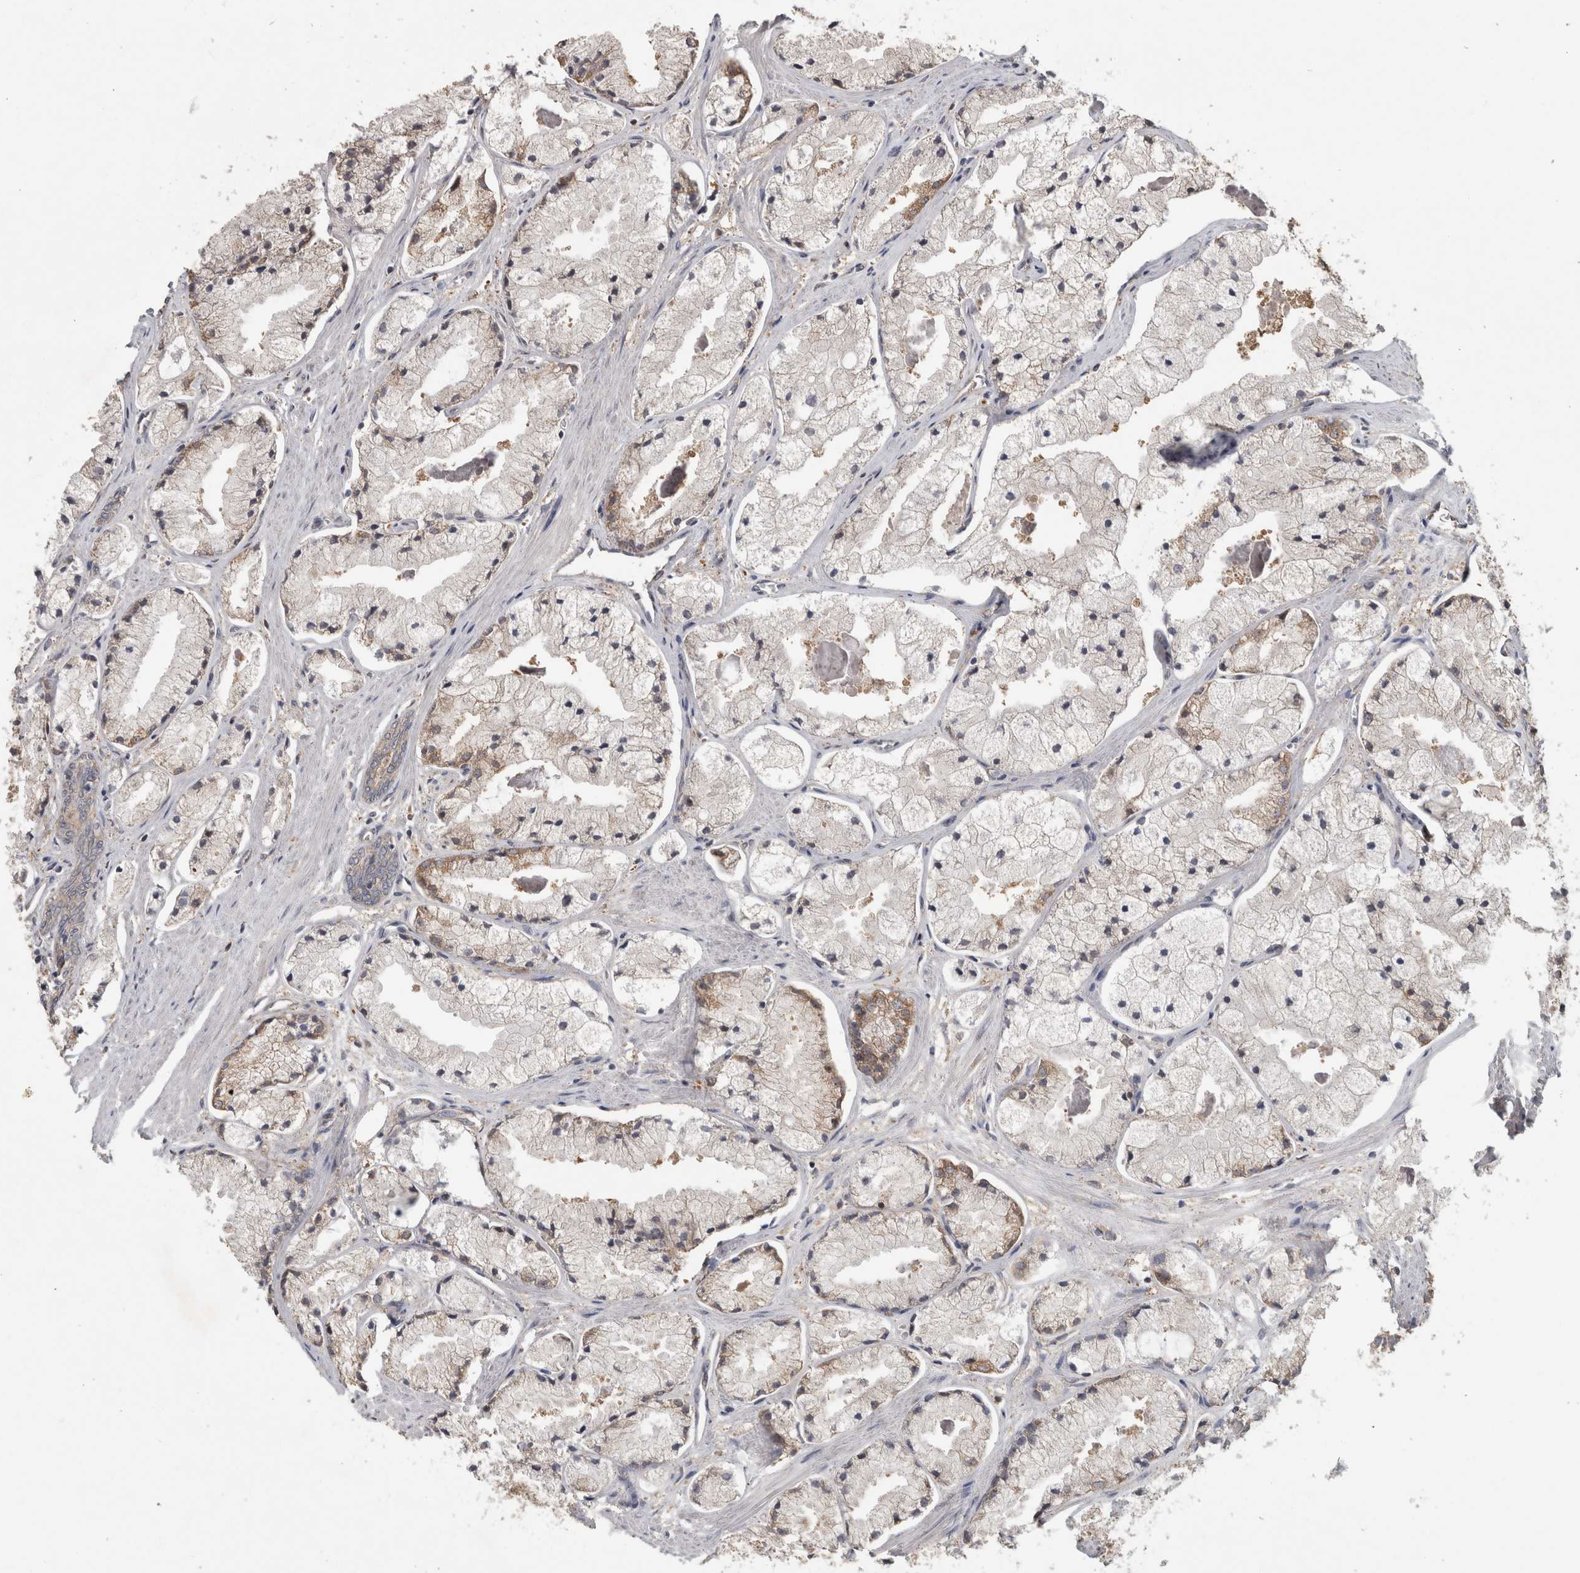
{"staining": {"intensity": "weak", "quantity": "<25%", "location": "cytoplasmic/membranous"}, "tissue": "prostate cancer", "cell_type": "Tumor cells", "image_type": "cancer", "snomed": [{"axis": "morphology", "description": "Adenocarcinoma, High grade"}, {"axis": "topography", "description": "Prostate"}], "caption": "A photomicrograph of human adenocarcinoma (high-grade) (prostate) is negative for staining in tumor cells.", "gene": "ATXN2", "patient": {"sex": "male", "age": 50}}